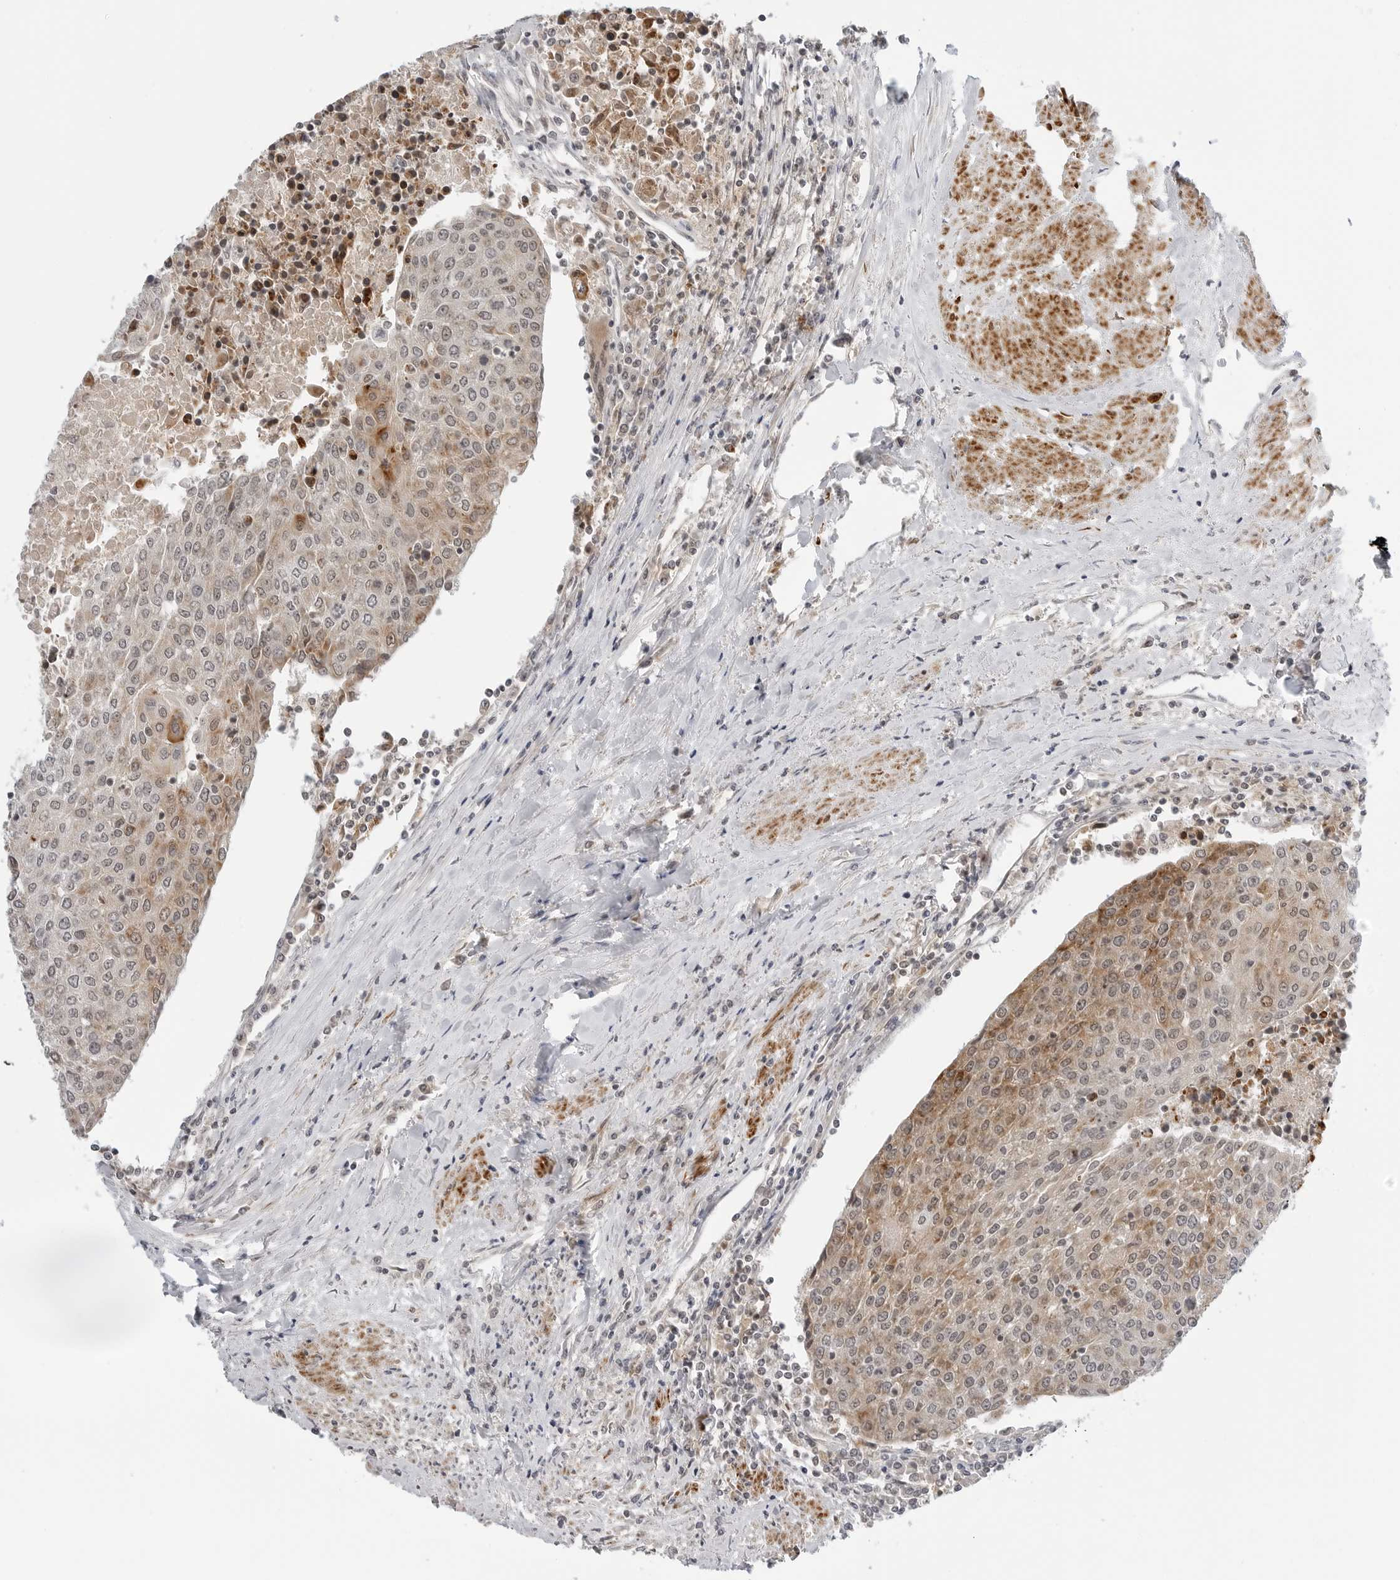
{"staining": {"intensity": "moderate", "quantity": "25%-75%", "location": "cytoplasmic/membranous"}, "tissue": "urothelial cancer", "cell_type": "Tumor cells", "image_type": "cancer", "snomed": [{"axis": "morphology", "description": "Urothelial carcinoma, High grade"}, {"axis": "topography", "description": "Urinary bladder"}], "caption": "Moderate cytoplasmic/membranous staining for a protein is present in approximately 25%-75% of tumor cells of urothelial cancer using immunohistochemistry.", "gene": "PEX2", "patient": {"sex": "female", "age": 85}}